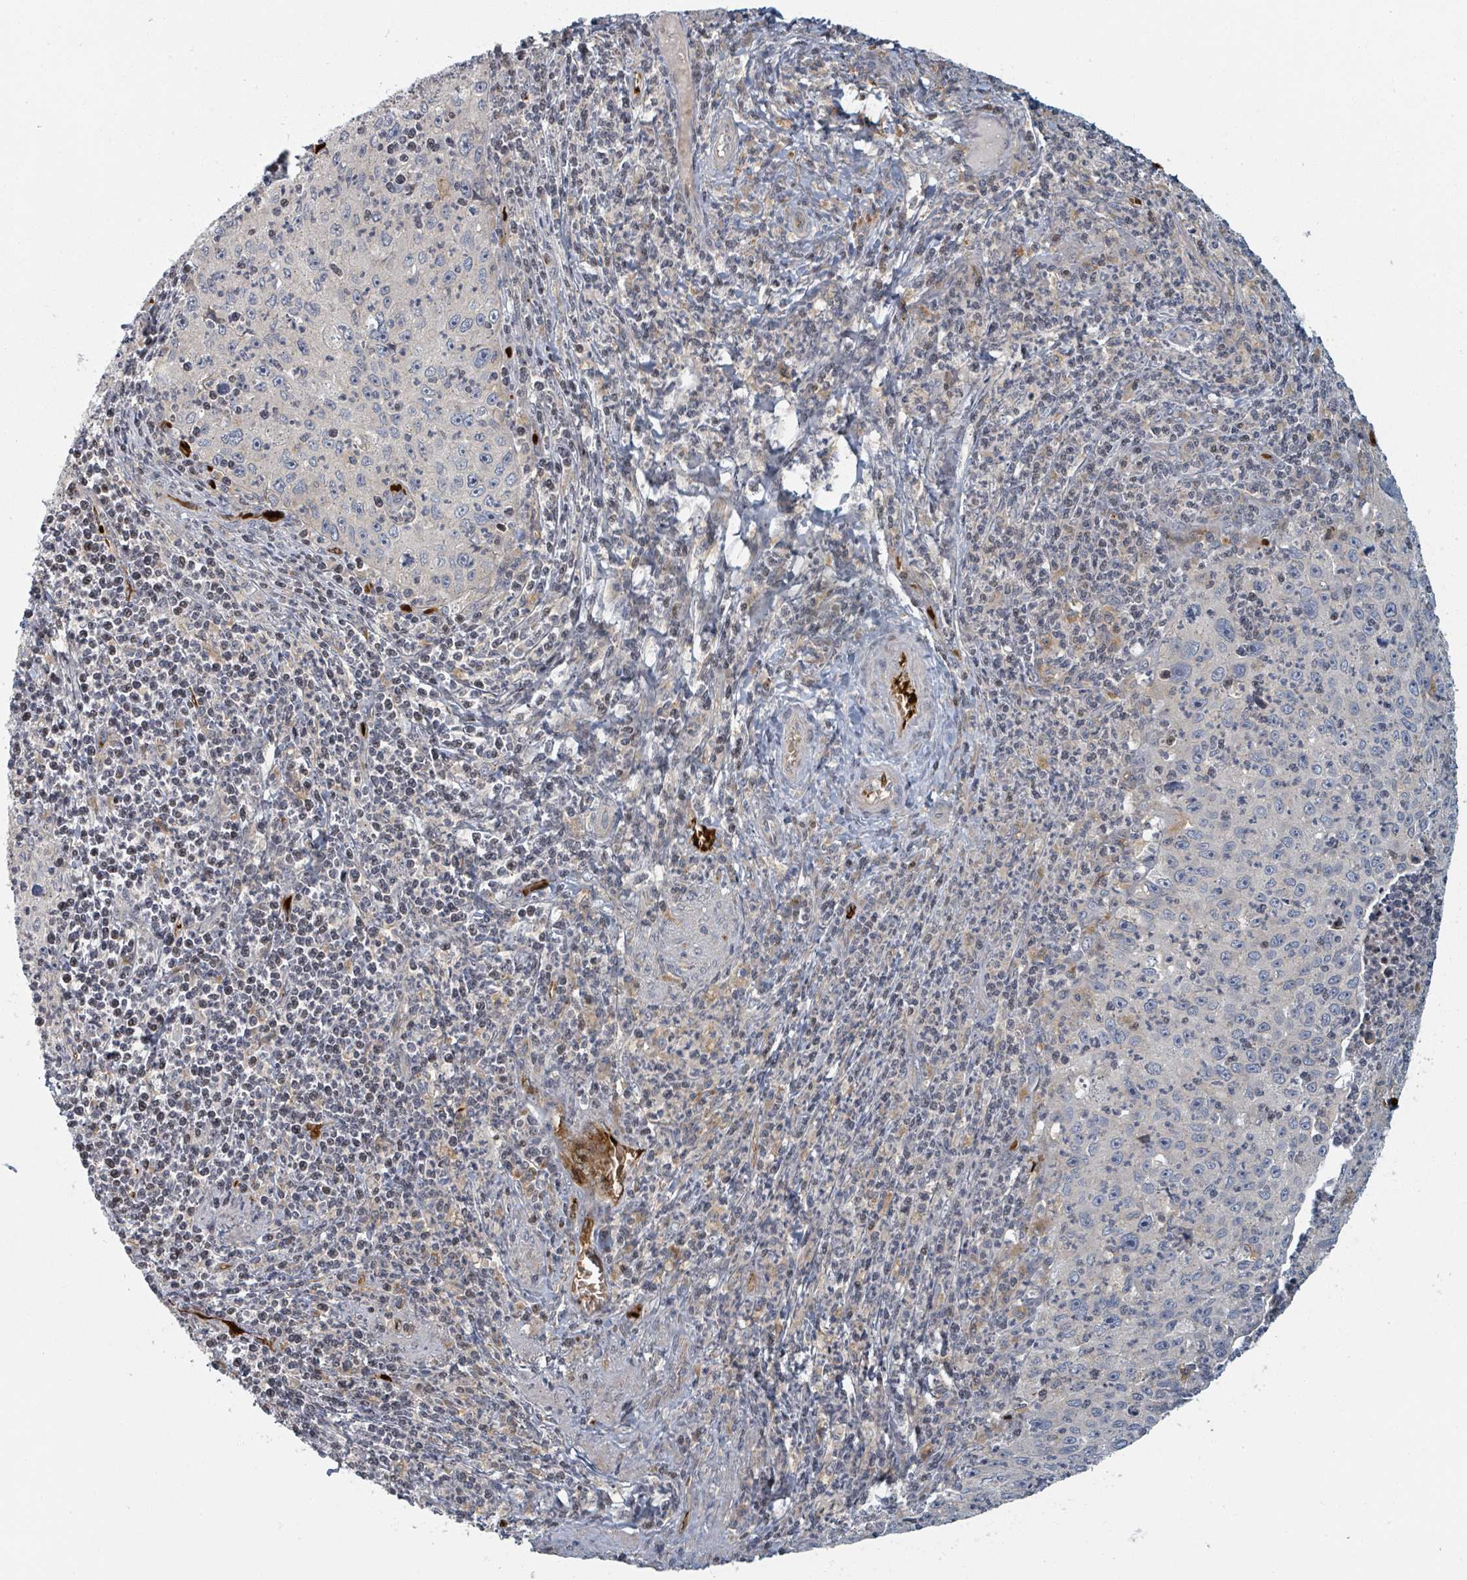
{"staining": {"intensity": "negative", "quantity": "none", "location": "none"}, "tissue": "cervical cancer", "cell_type": "Tumor cells", "image_type": "cancer", "snomed": [{"axis": "morphology", "description": "Squamous cell carcinoma, NOS"}, {"axis": "topography", "description": "Cervix"}], "caption": "Image shows no protein staining in tumor cells of cervical cancer (squamous cell carcinoma) tissue.", "gene": "TRPC4AP", "patient": {"sex": "female", "age": 30}}